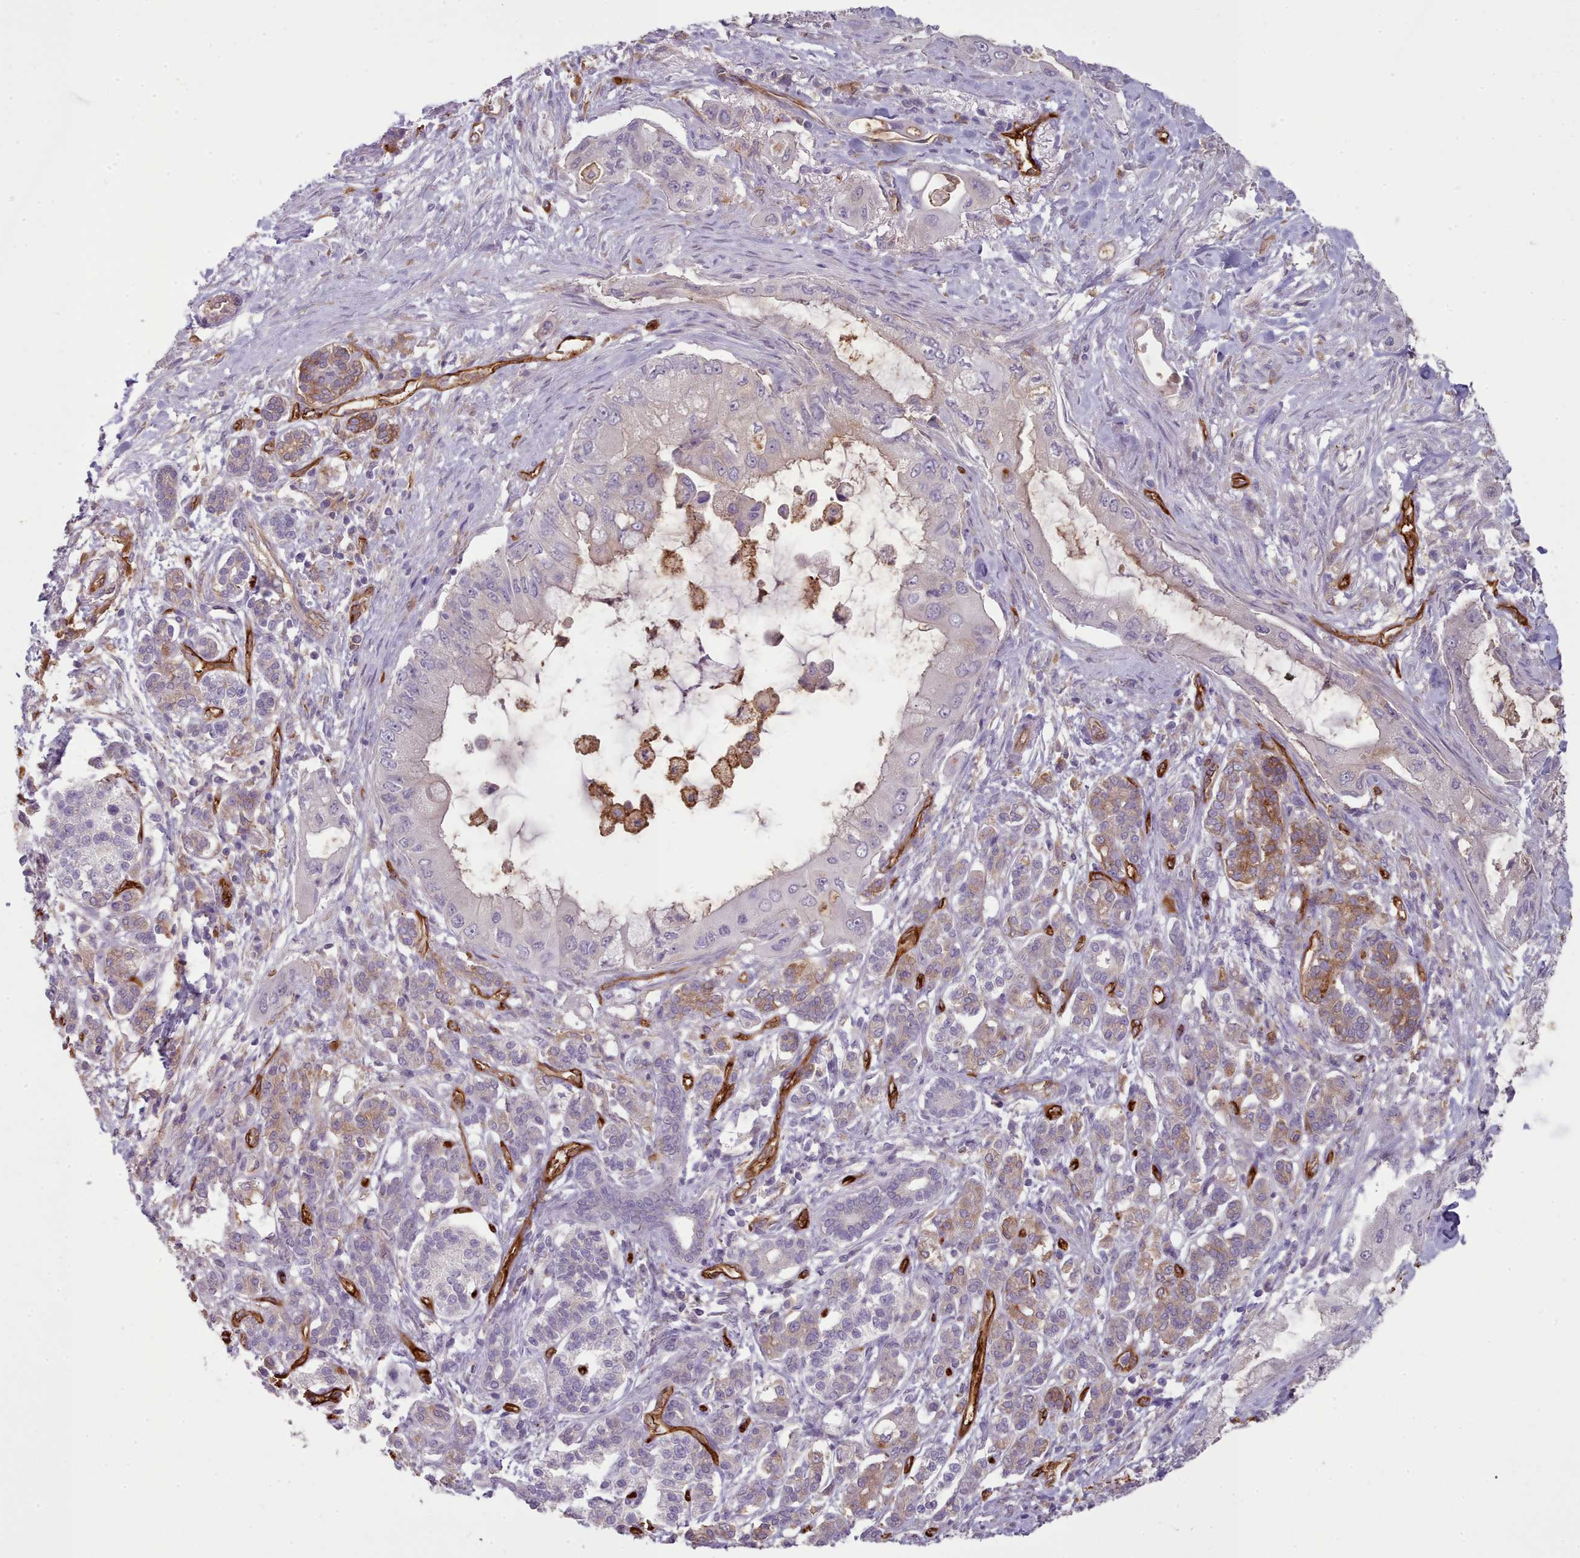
{"staining": {"intensity": "moderate", "quantity": "<25%", "location": "cytoplasmic/membranous"}, "tissue": "pancreatic cancer", "cell_type": "Tumor cells", "image_type": "cancer", "snomed": [{"axis": "morphology", "description": "Adenocarcinoma, NOS"}, {"axis": "topography", "description": "Pancreas"}], "caption": "A histopathology image of human pancreatic cancer stained for a protein displays moderate cytoplasmic/membranous brown staining in tumor cells. The staining was performed using DAB (3,3'-diaminobenzidine), with brown indicating positive protein expression. Nuclei are stained blue with hematoxylin.", "gene": "CD300LF", "patient": {"sex": "male", "age": 57}}